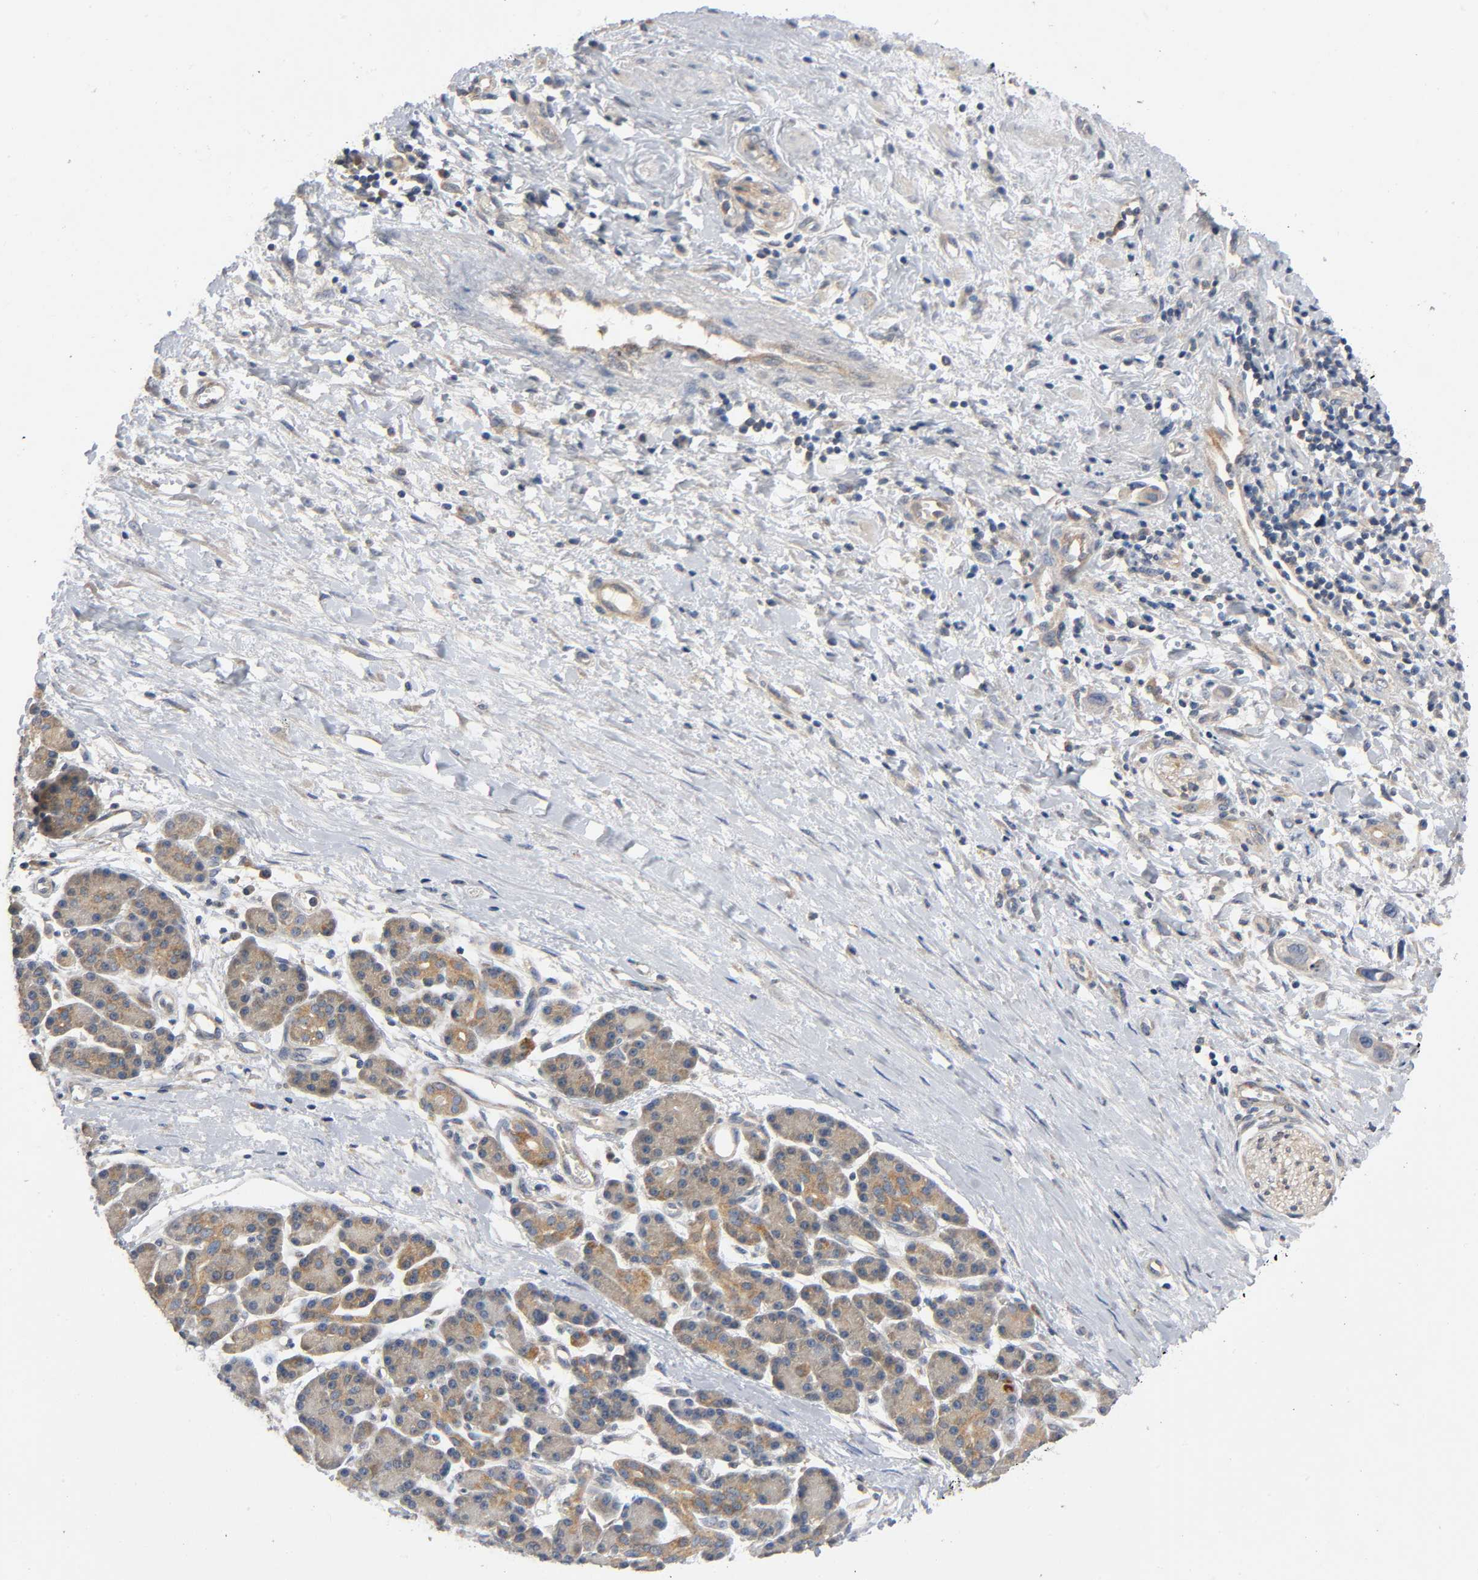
{"staining": {"intensity": "moderate", "quantity": ">75%", "location": "cytoplasmic/membranous"}, "tissue": "pancreatic cancer", "cell_type": "Tumor cells", "image_type": "cancer", "snomed": [{"axis": "morphology", "description": "Adenocarcinoma, NOS"}, {"axis": "topography", "description": "Pancreas"}], "caption": "Adenocarcinoma (pancreatic) stained for a protein (brown) reveals moderate cytoplasmic/membranous positive staining in approximately >75% of tumor cells.", "gene": "HDAC6", "patient": {"sex": "female", "age": 60}}